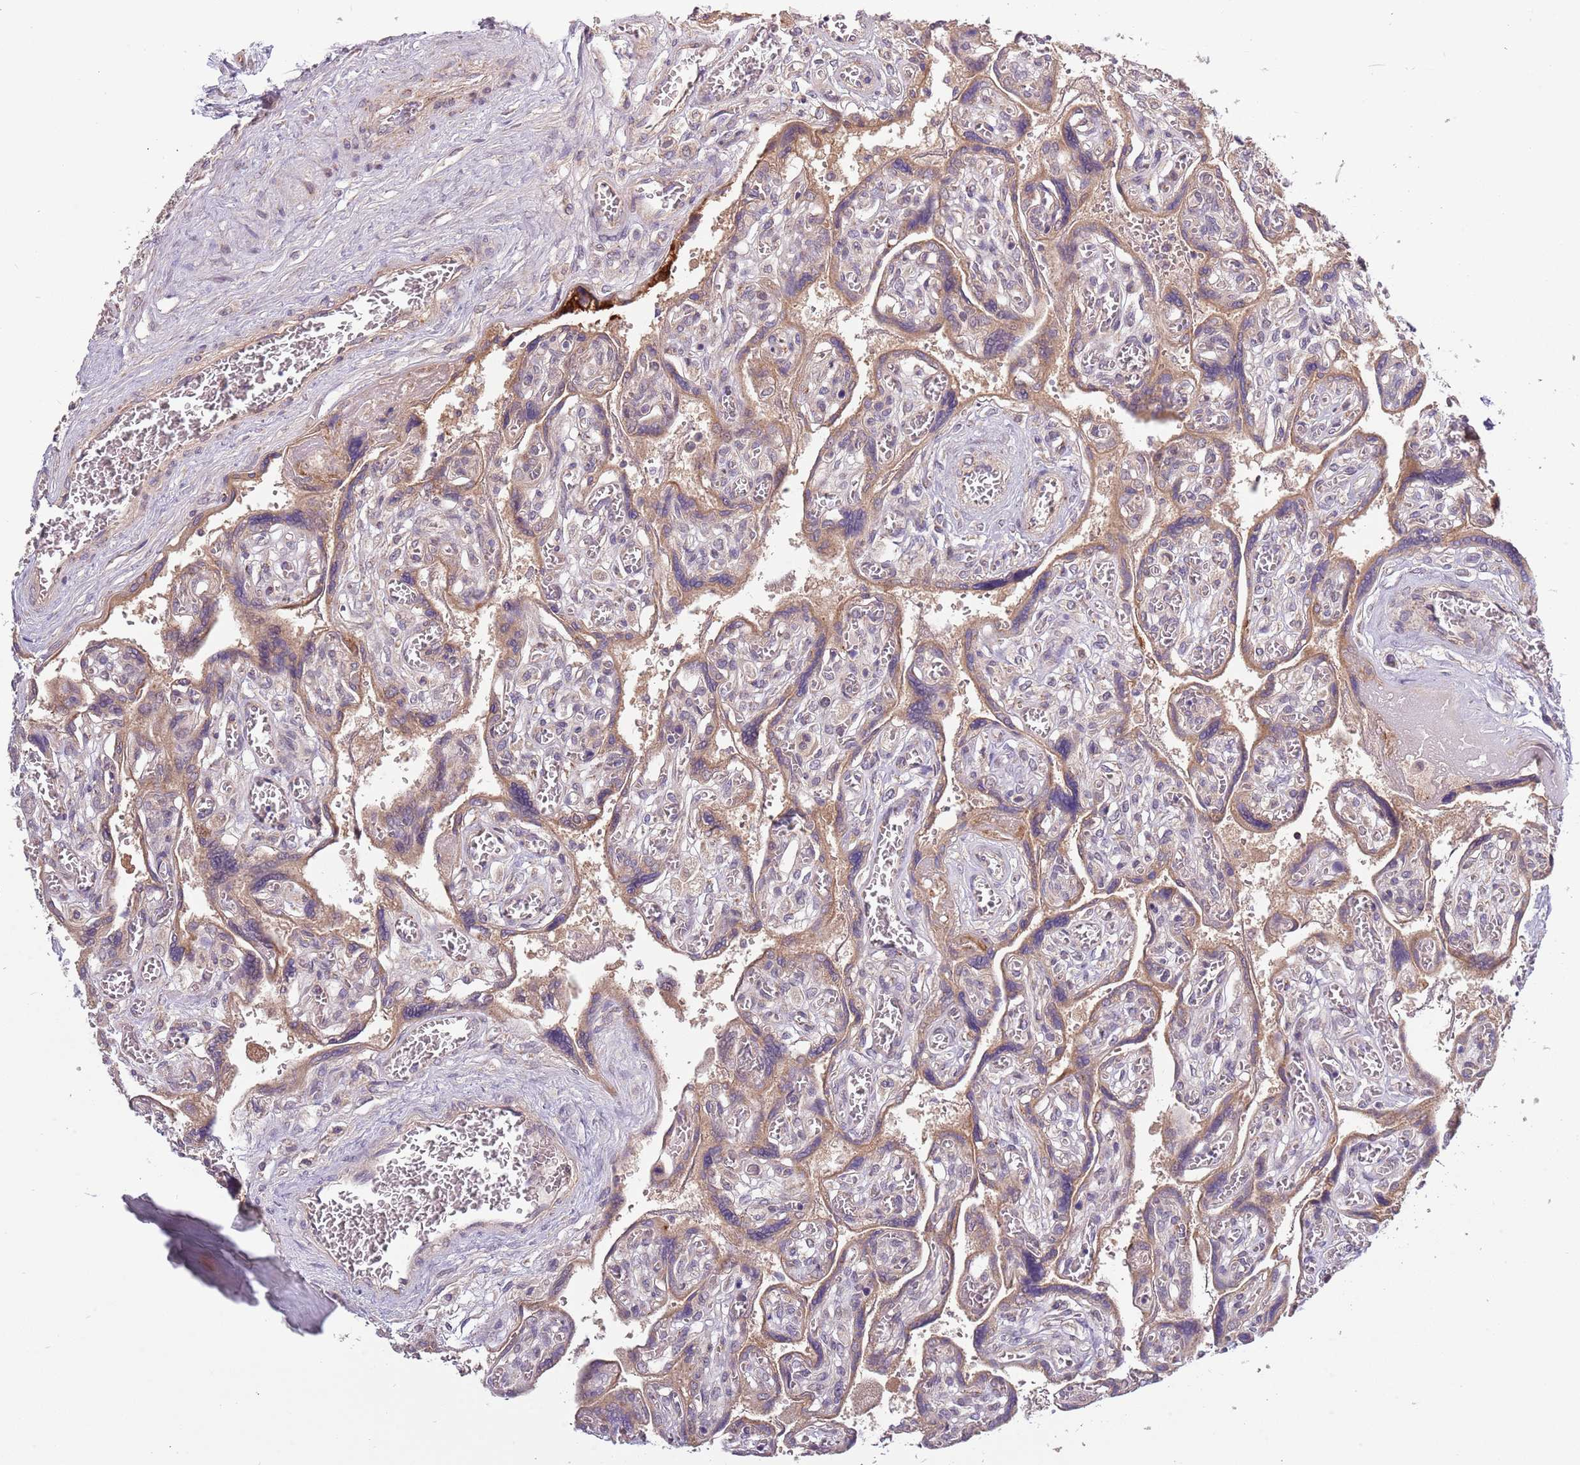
{"staining": {"intensity": "moderate", "quantity": ">75%", "location": "cytoplasmic/membranous"}, "tissue": "placenta", "cell_type": "Trophoblastic cells", "image_type": "normal", "snomed": [{"axis": "morphology", "description": "Normal tissue, NOS"}, {"axis": "topography", "description": "Placenta"}], "caption": "This photomicrograph exhibits IHC staining of benign placenta, with medium moderate cytoplasmic/membranous positivity in about >75% of trophoblastic cells.", "gene": "RNF181", "patient": {"sex": "female", "age": 39}}